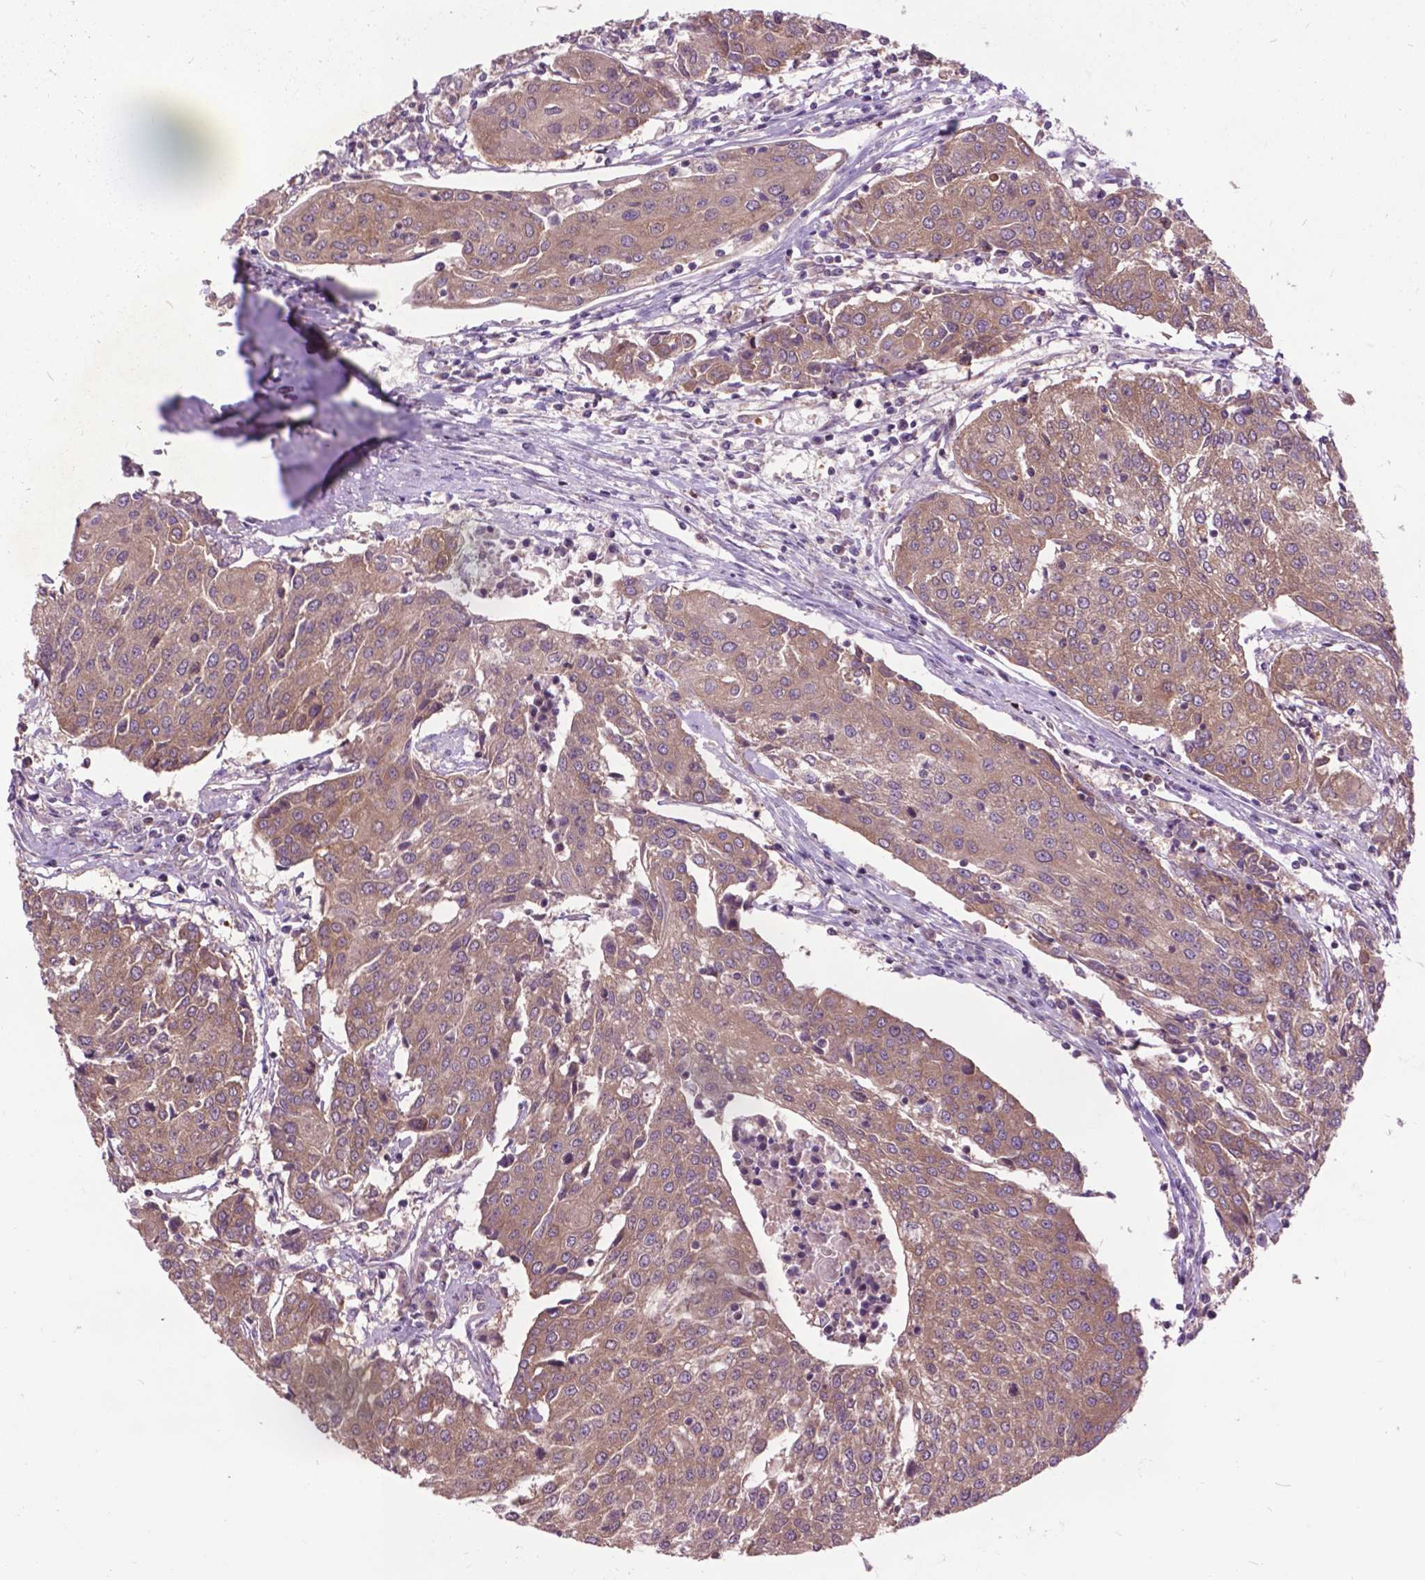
{"staining": {"intensity": "weak", "quantity": ">75%", "location": "cytoplasmic/membranous"}, "tissue": "urothelial cancer", "cell_type": "Tumor cells", "image_type": "cancer", "snomed": [{"axis": "morphology", "description": "Urothelial carcinoma, High grade"}, {"axis": "topography", "description": "Urinary bladder"}], "caption": "High-grade urothelial carcinoma stained with DAB immunohistochemistry (IHC) demonstrates low levels of weak cytoplasmic/membranous expression in about >75% of tumor cells. Using DAB (brown) and hematoxylin (blue) stains, captured at high magnification using brightfield microscopy.", "gene": "ARAF", "patient": {"sex": "female", "age": 85}}